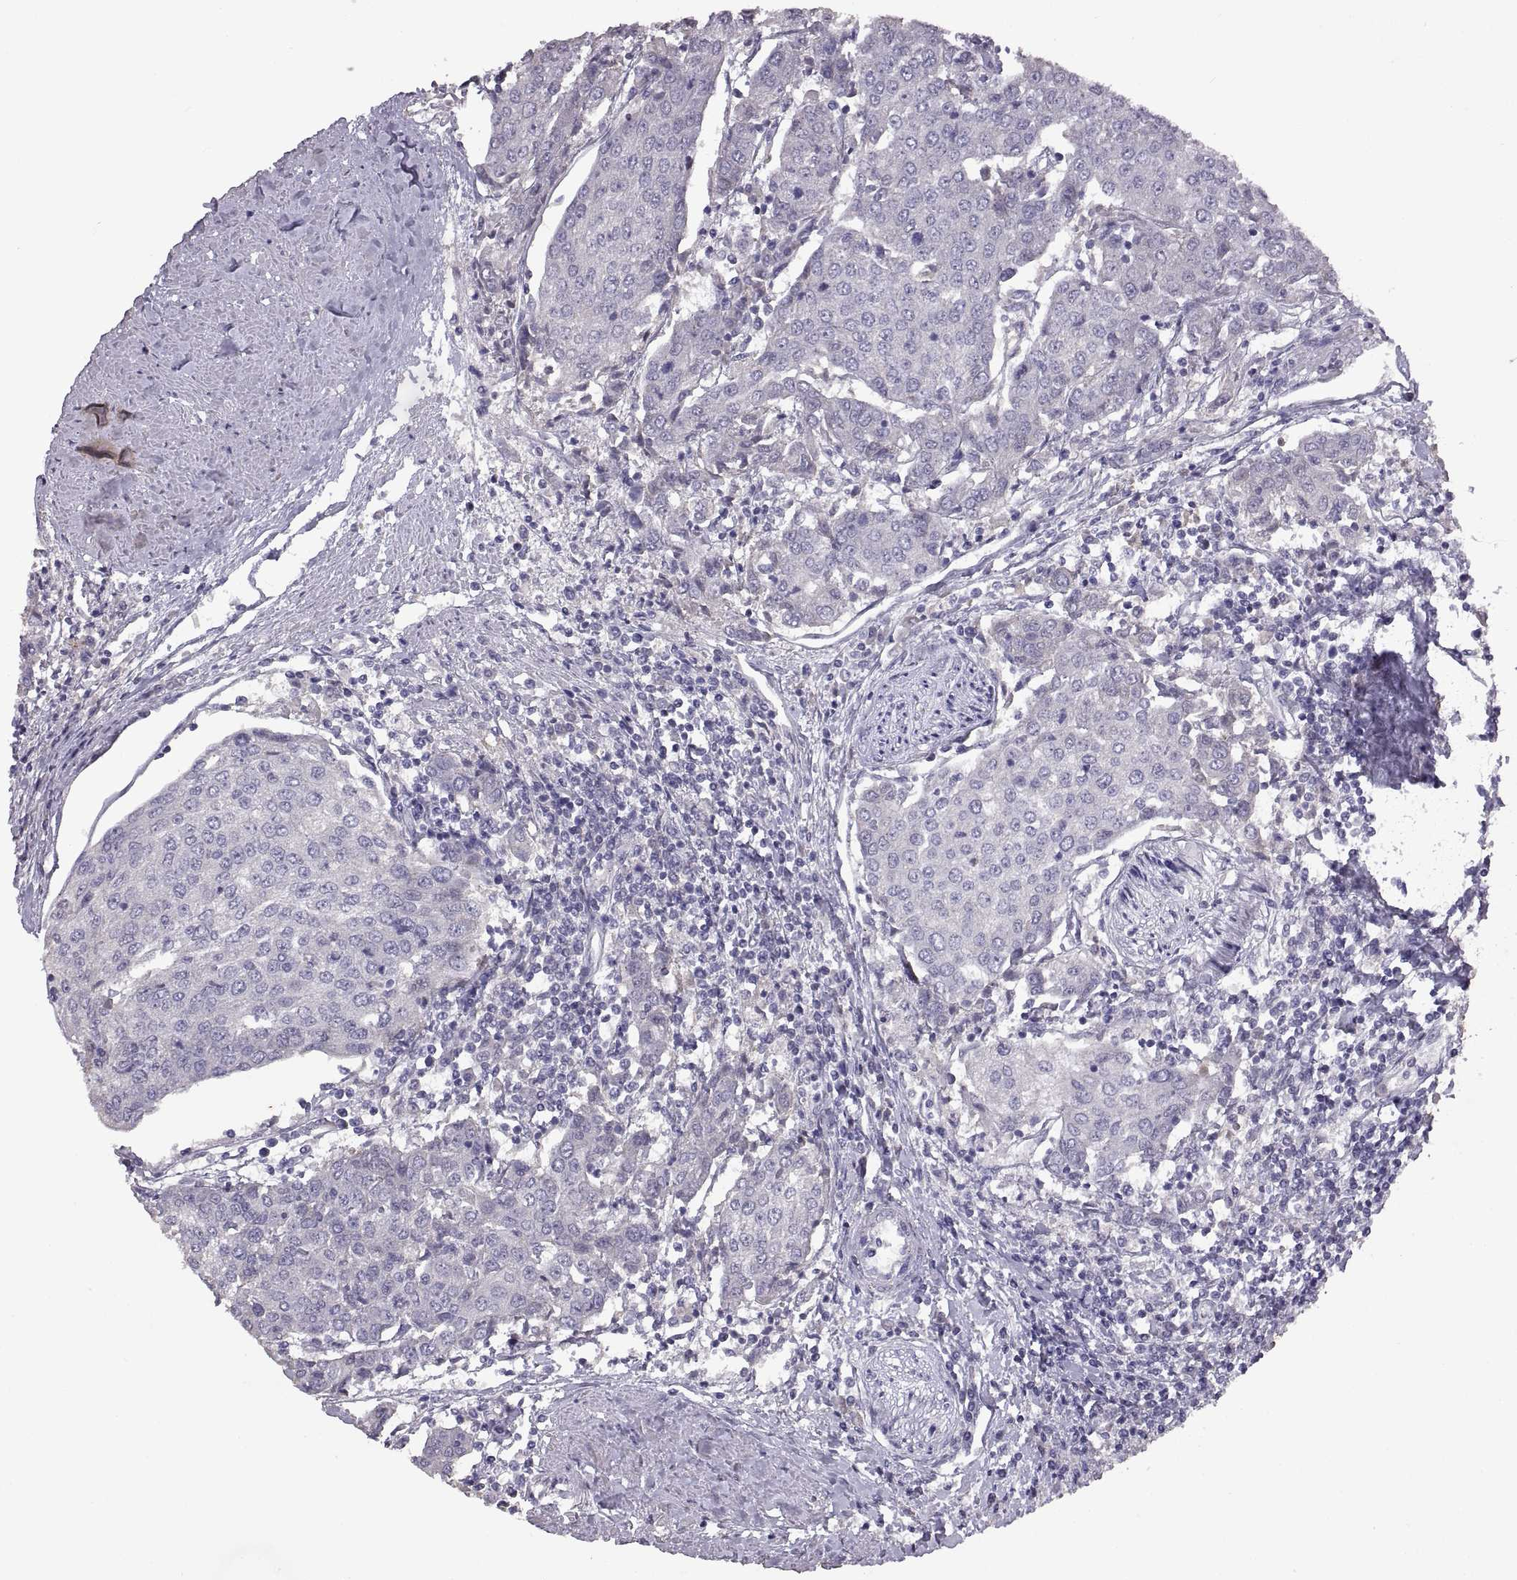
{"staining": {"intensity": "negative", "quantity": "none", "location": "none"}, "tissue": "urothelial cancer", "cell_type": "Tumor cells", "image_type": "cancer", "snomed": [{"axis": "morphology", "description": "Urothelial carcinoma, High grade"}, {"axis": "topography", "description": "Urinary bladder"}], "caption": "The immunohistochemistry (IHC) histopathology image has no significant positivity in tumor cells of urothelial cancer tissue. (DAB (3,3'-diaminobenzidine) immunohistochemistry, high magnification).", "gene": "DEFB136", "patient": {"sex": "female", "age": 85}}